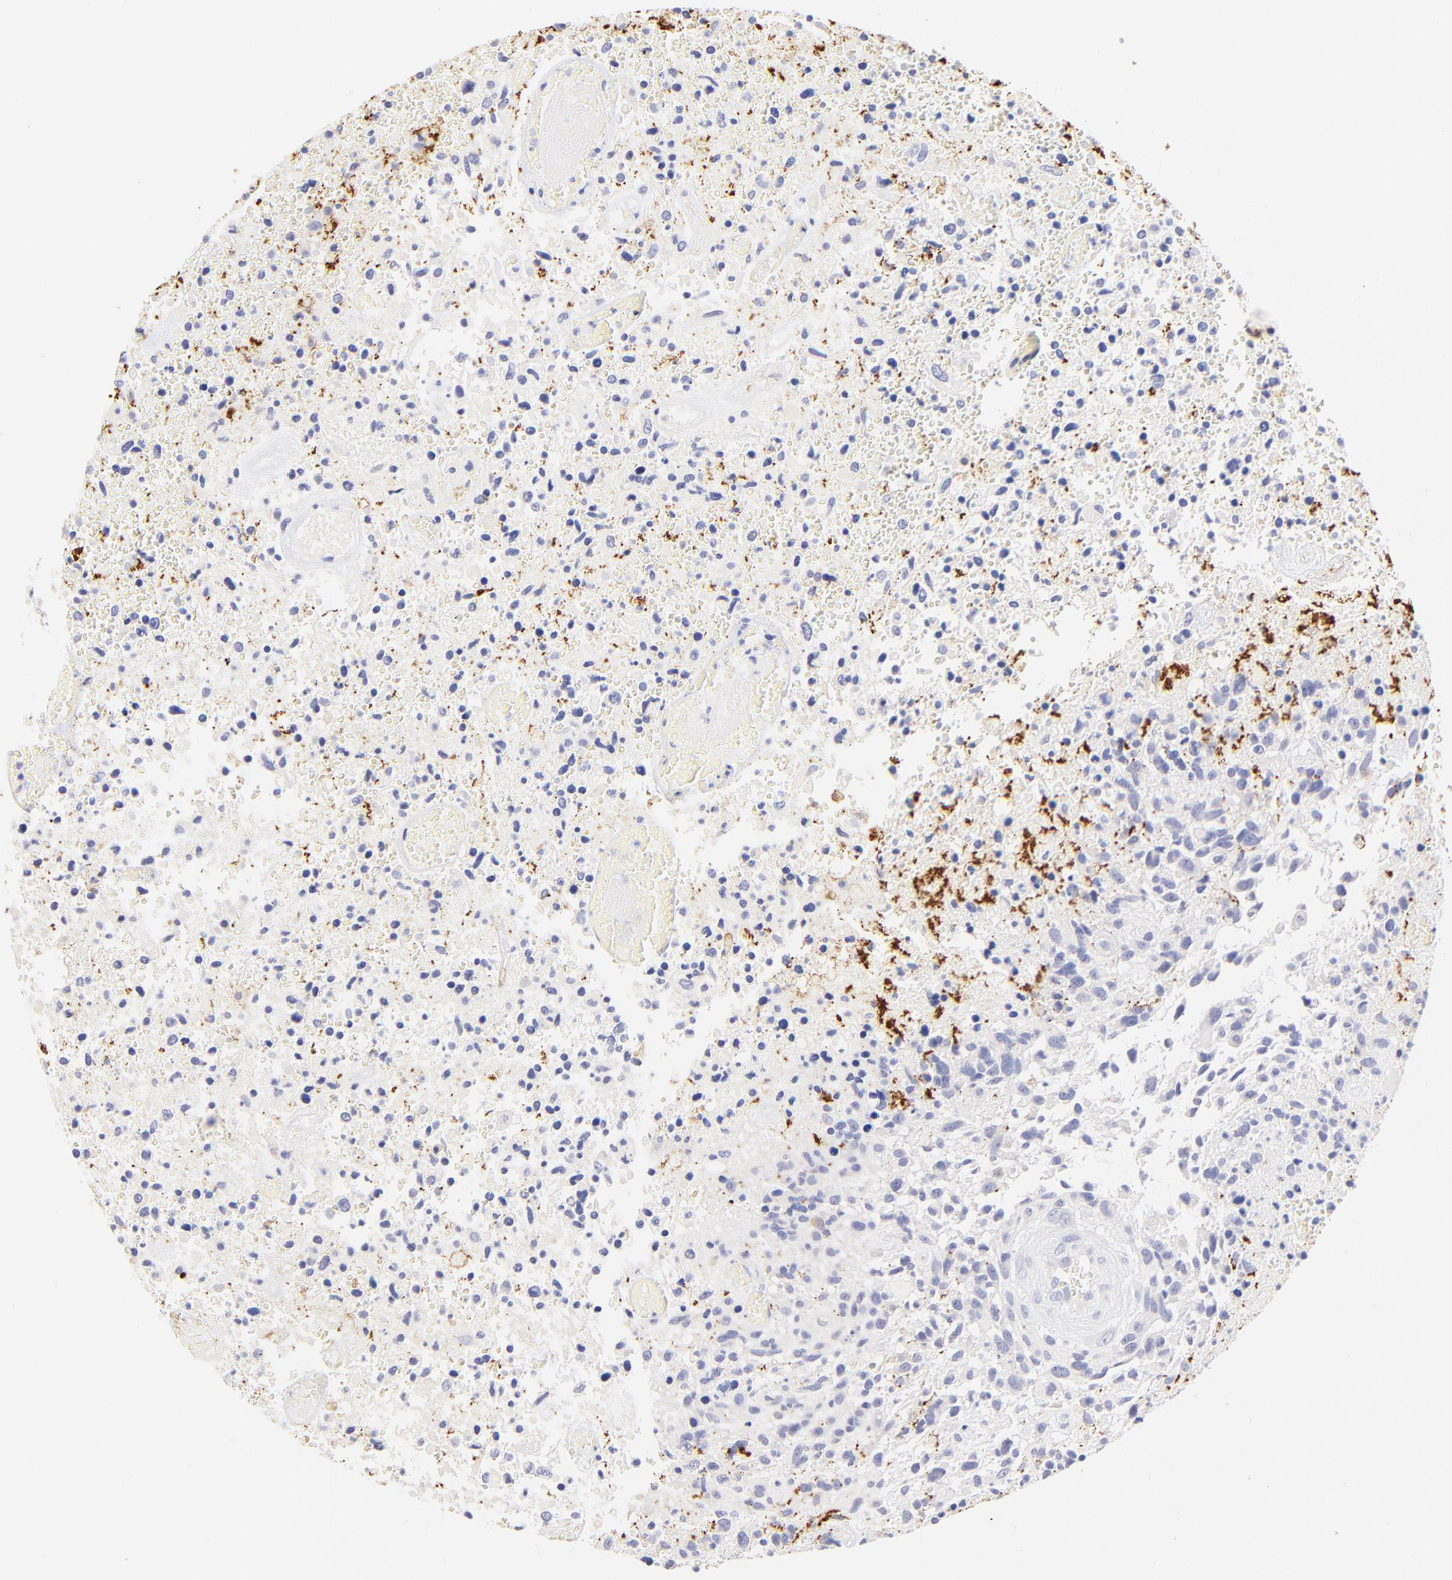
{"staining": {"intensity": "negative", "quantity": "none", "location": "none"}, "tissue": "glioma", "cell_type": "Tumor cells", "image_type": "cancer", "snomed": [{"axis": "morphology", "description": "Glioma, malignant, High grade"}, {"axis": "topography", "description": "Brain"}], "caption": "This is an immunohistochemistry histopathology image of glioma. There is no positivity in tumor cells.", "gene": "RAB3A", "patient": {"sex": "male", "age": 72}}